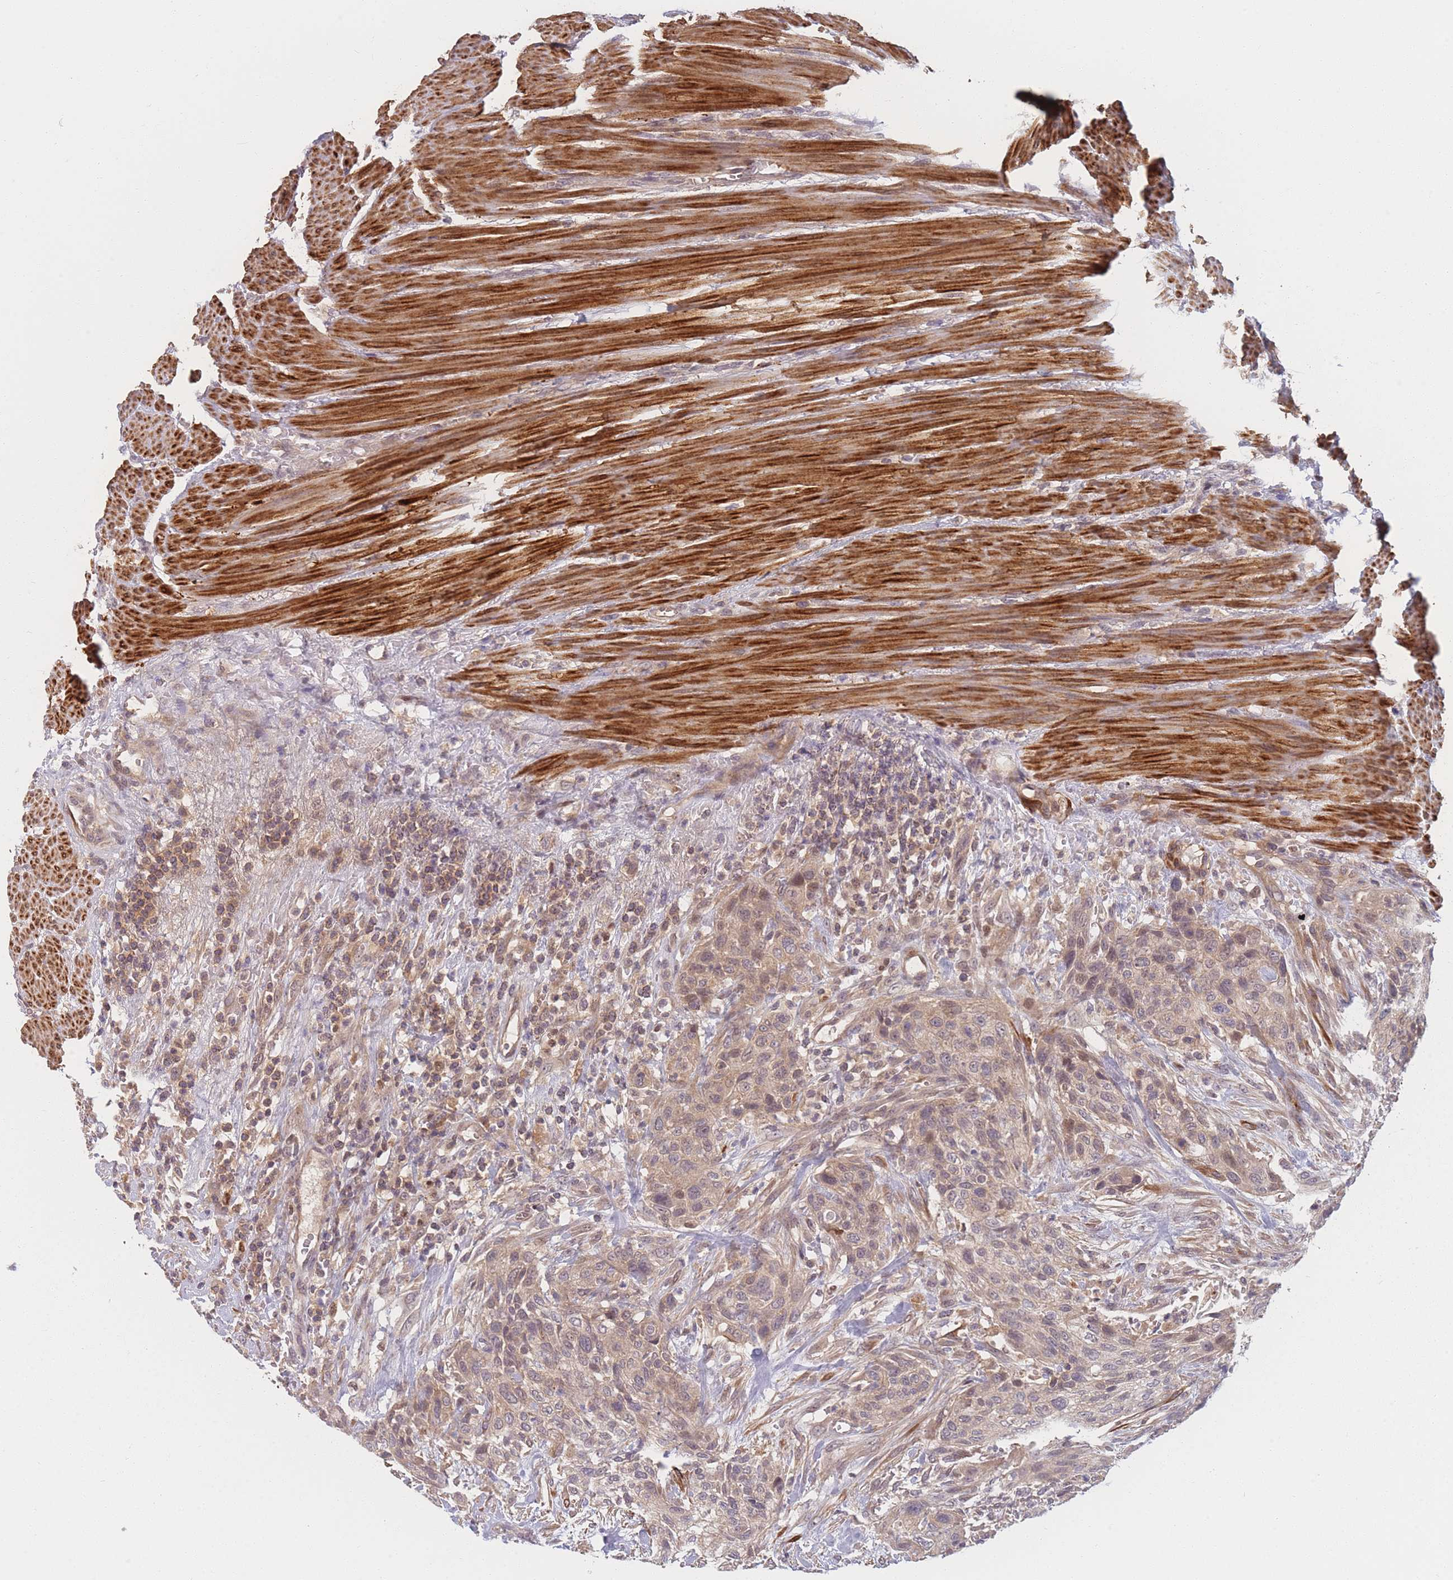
{"staining": {"intensity": "weak", "quantity": ">75%", "location": "cytoplasmic/membranous,nuclear"}, "tissue": "urothelial cancer", "cell_type": "Tumor cells", "image_type": "cancer", "snomed": [{"axis": "morphology", "description": "Urothelial carcinoma, High grade"}, {"axis": "topography", "description": "Urinary bladder"}], "caption": "Brown immunohistochemical staining in human urothelial cancer displays weak cytoplasmic/membranous and nuclear expression in about >75% of tumor cells. (DAB IHC with brightfield microscopy, high magnification).", "gene": "FAM153A", "patient": {"sex": "male", "age": 35}}